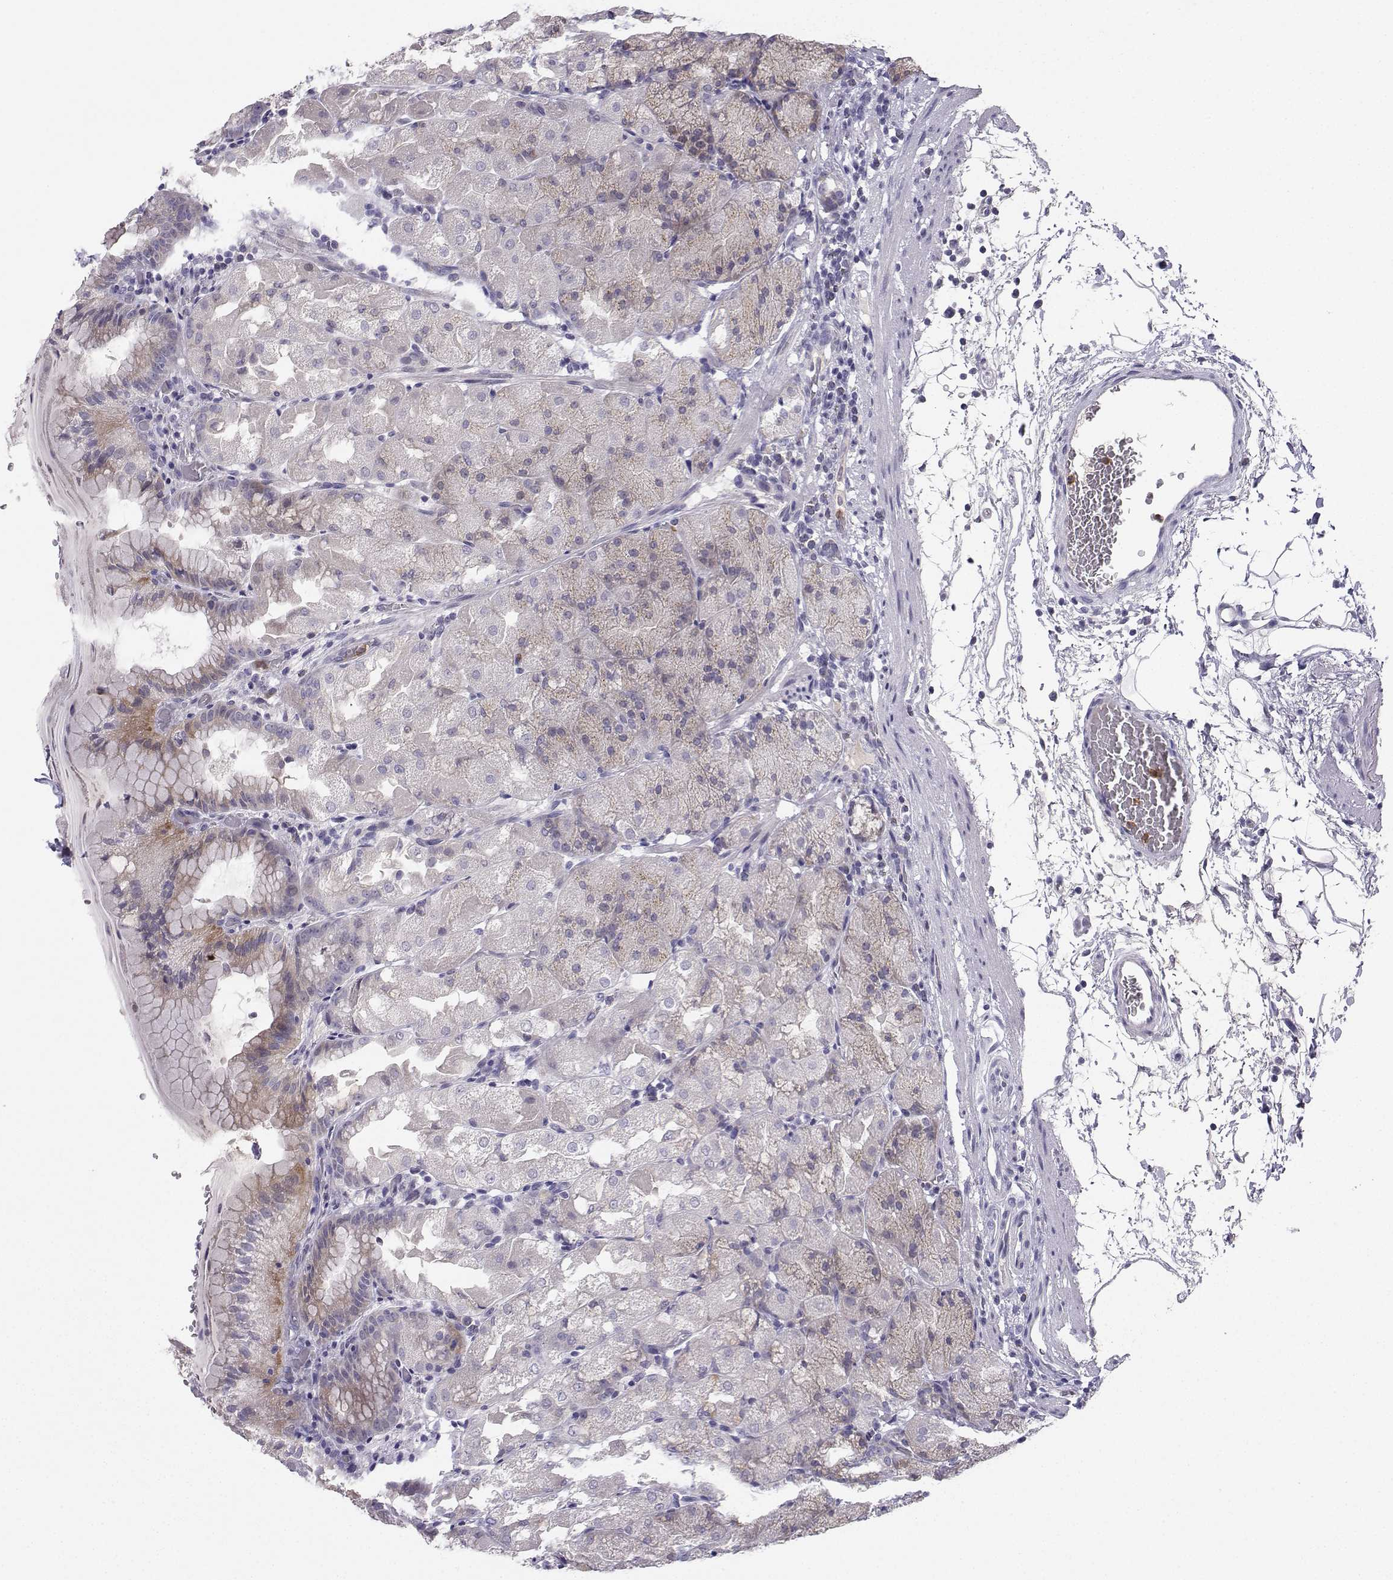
{"staining": {"intensity": "negative", "quantity": "none", "location": "none"}, "tissue": "stomach", "cell_type": "Glandular cells", "image_type": "normal", "snomed": [{"axis": "morphology", "description": "Normal tissue, NOS"}, {"axis": "topography", "description": "Stomach, upper"}, {"axis": "topography", "description": "Stomach"}, {"axis": "topography", "description": "Stomach, lower"}], "caption": "Stomach stained for a protein using IHC demonstrates no staining glandular cells.", "gene": "CALY", "patient": {"sex": "male", "age": 62}}